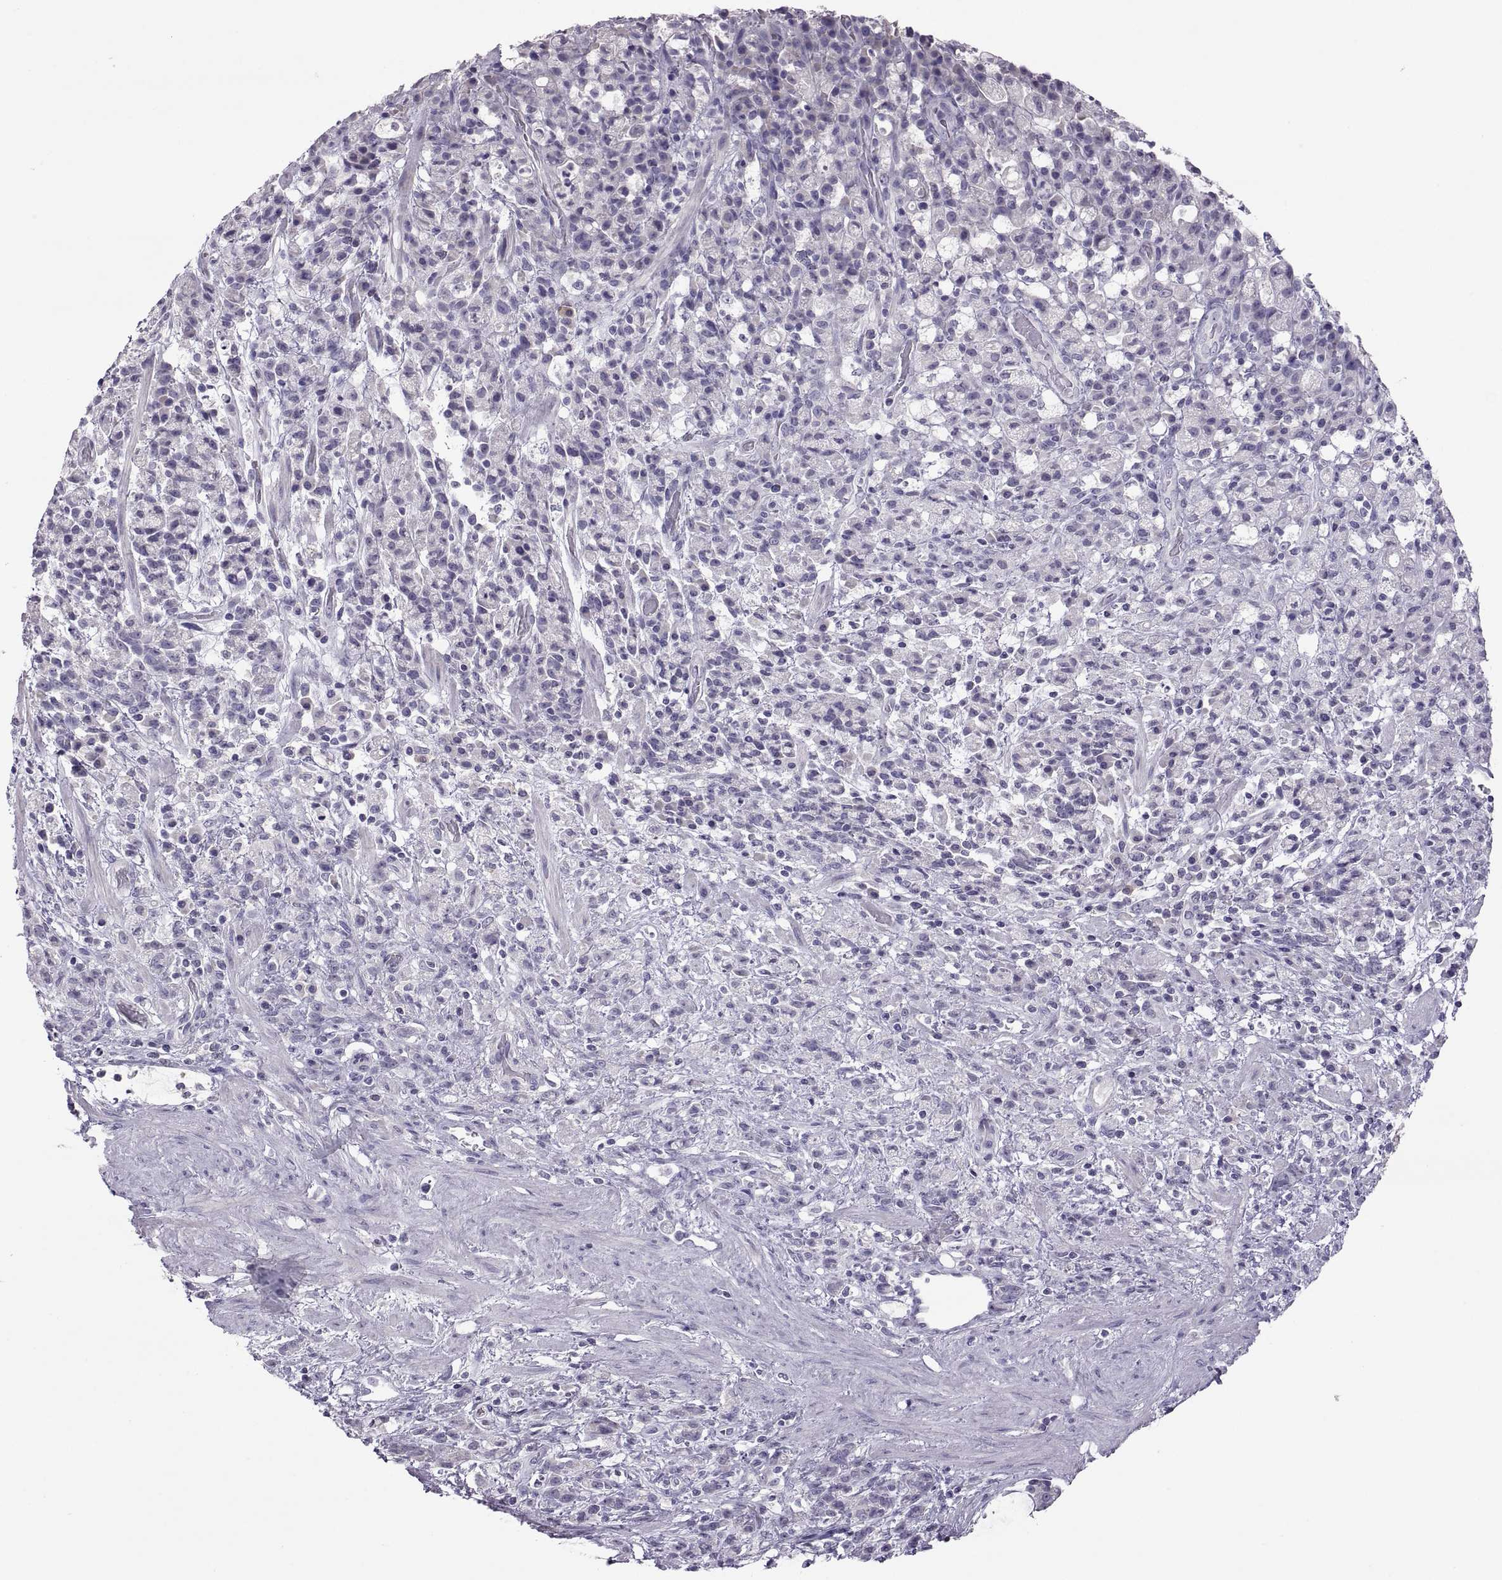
{"staining": {"intensity": "negative", "quantity": "none", "location": "none"}, "tissue": "stomach cancer", "cell_type": "Tumor cells", "image_type": "cancer", "snomed": [{"axis": "morphology", "description": "Adenocarcinoma, NOS"}, {"axis": "topography", "description": "Stomach"}], "caption": "IHC of human stomach cancer exhibits no expression in tumor cells.", "gene": "TBX19", "patient": {"sex": "female", "age": 60}}